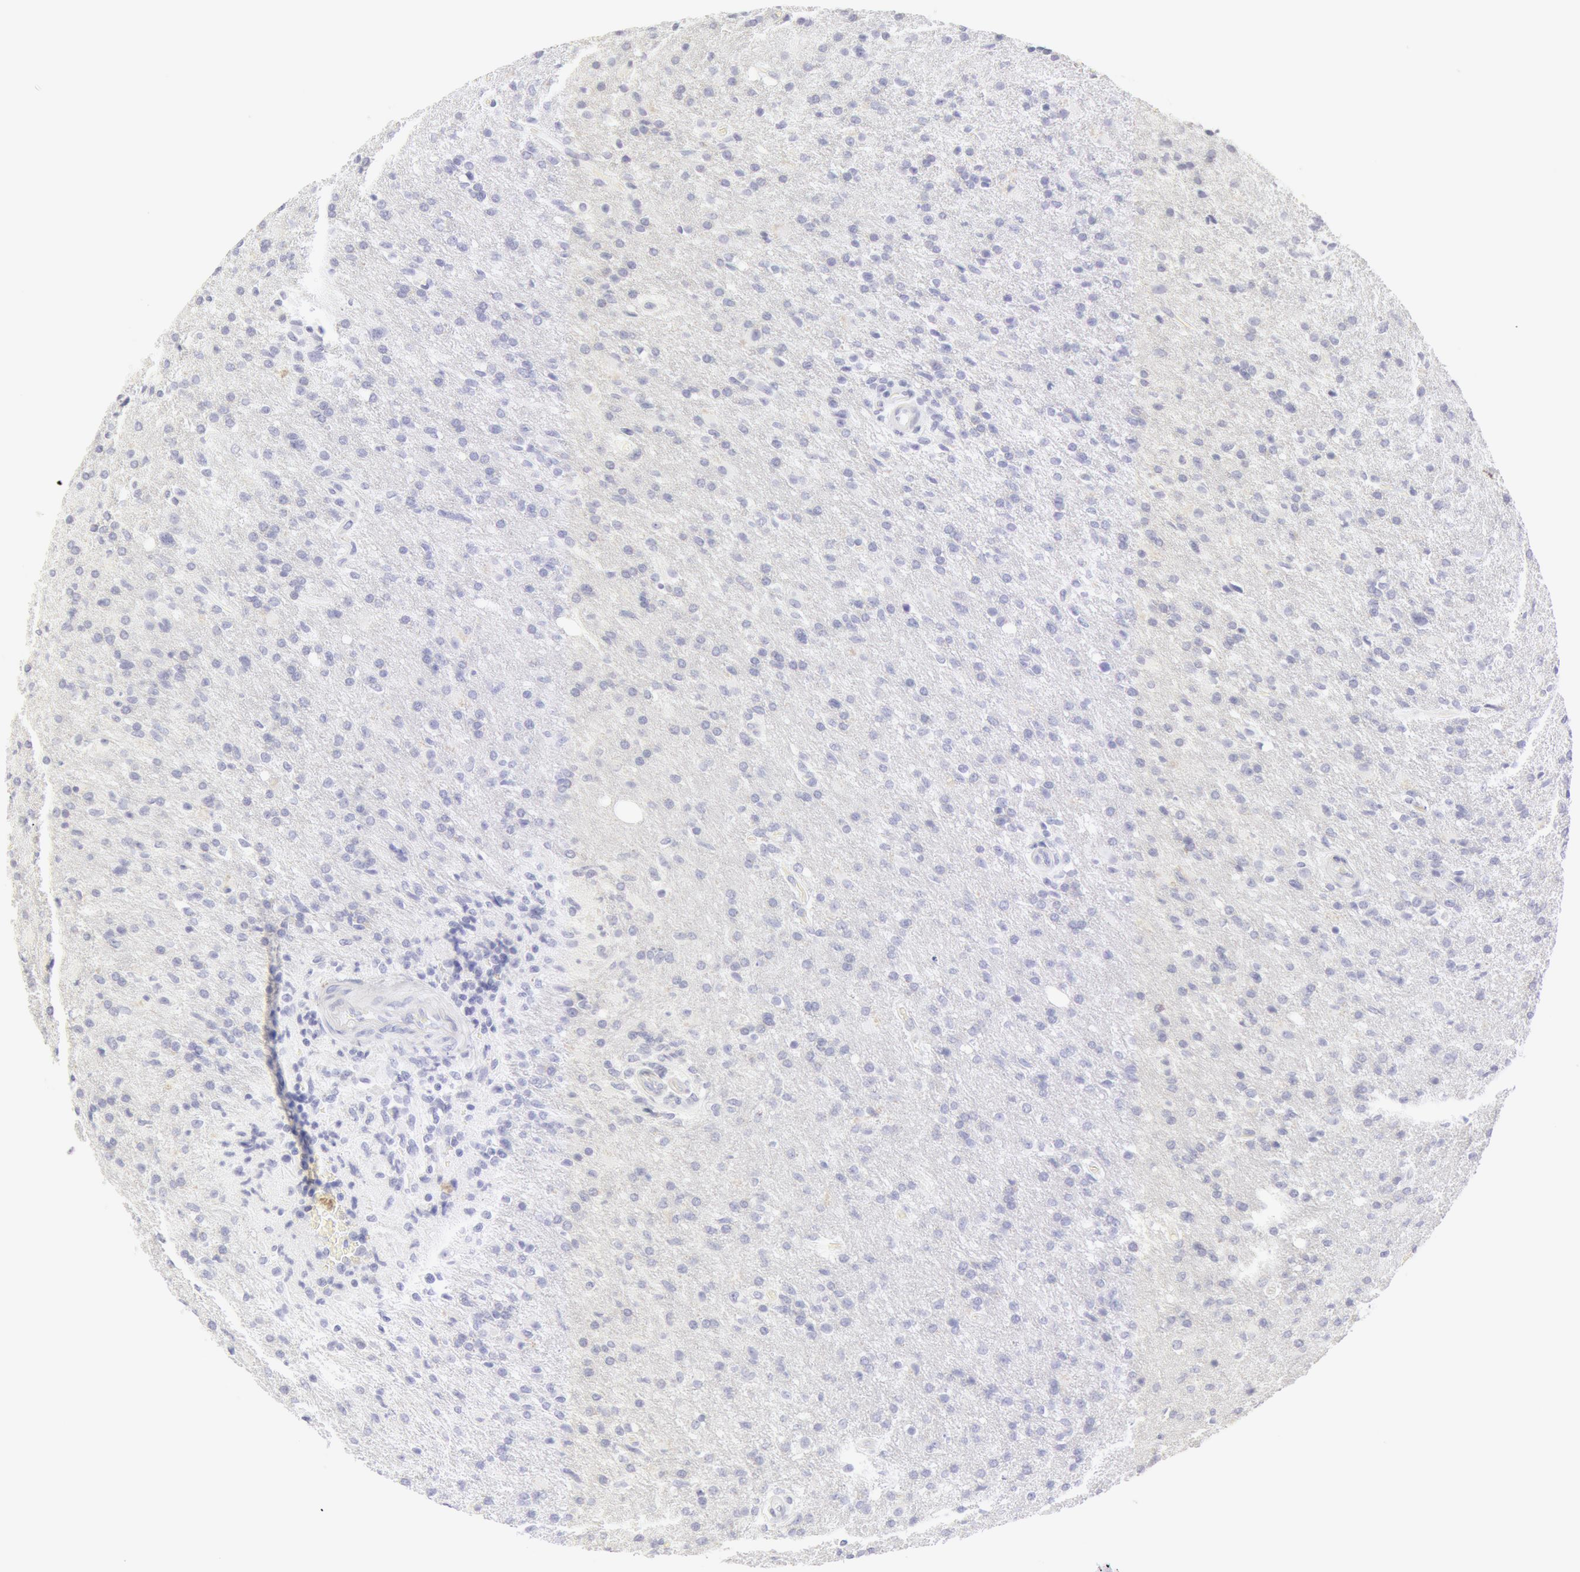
{"staining": {"intensity": "negative", "quantity": "none", "location": "none"}, "tissue": "glioma", "cell_type": "Tumor cells", "image_type": "cancer", "snomed": [{"axis": "morphology", "description": "Glioma, malignant, High grade"}, {"axis": "topography", "description": "Brain"}], "caption": "The image reveals no significant positivity in tumor cells of glioma.", "gene": "KRT8", "patient": {"sex": "male", "age": 68}}